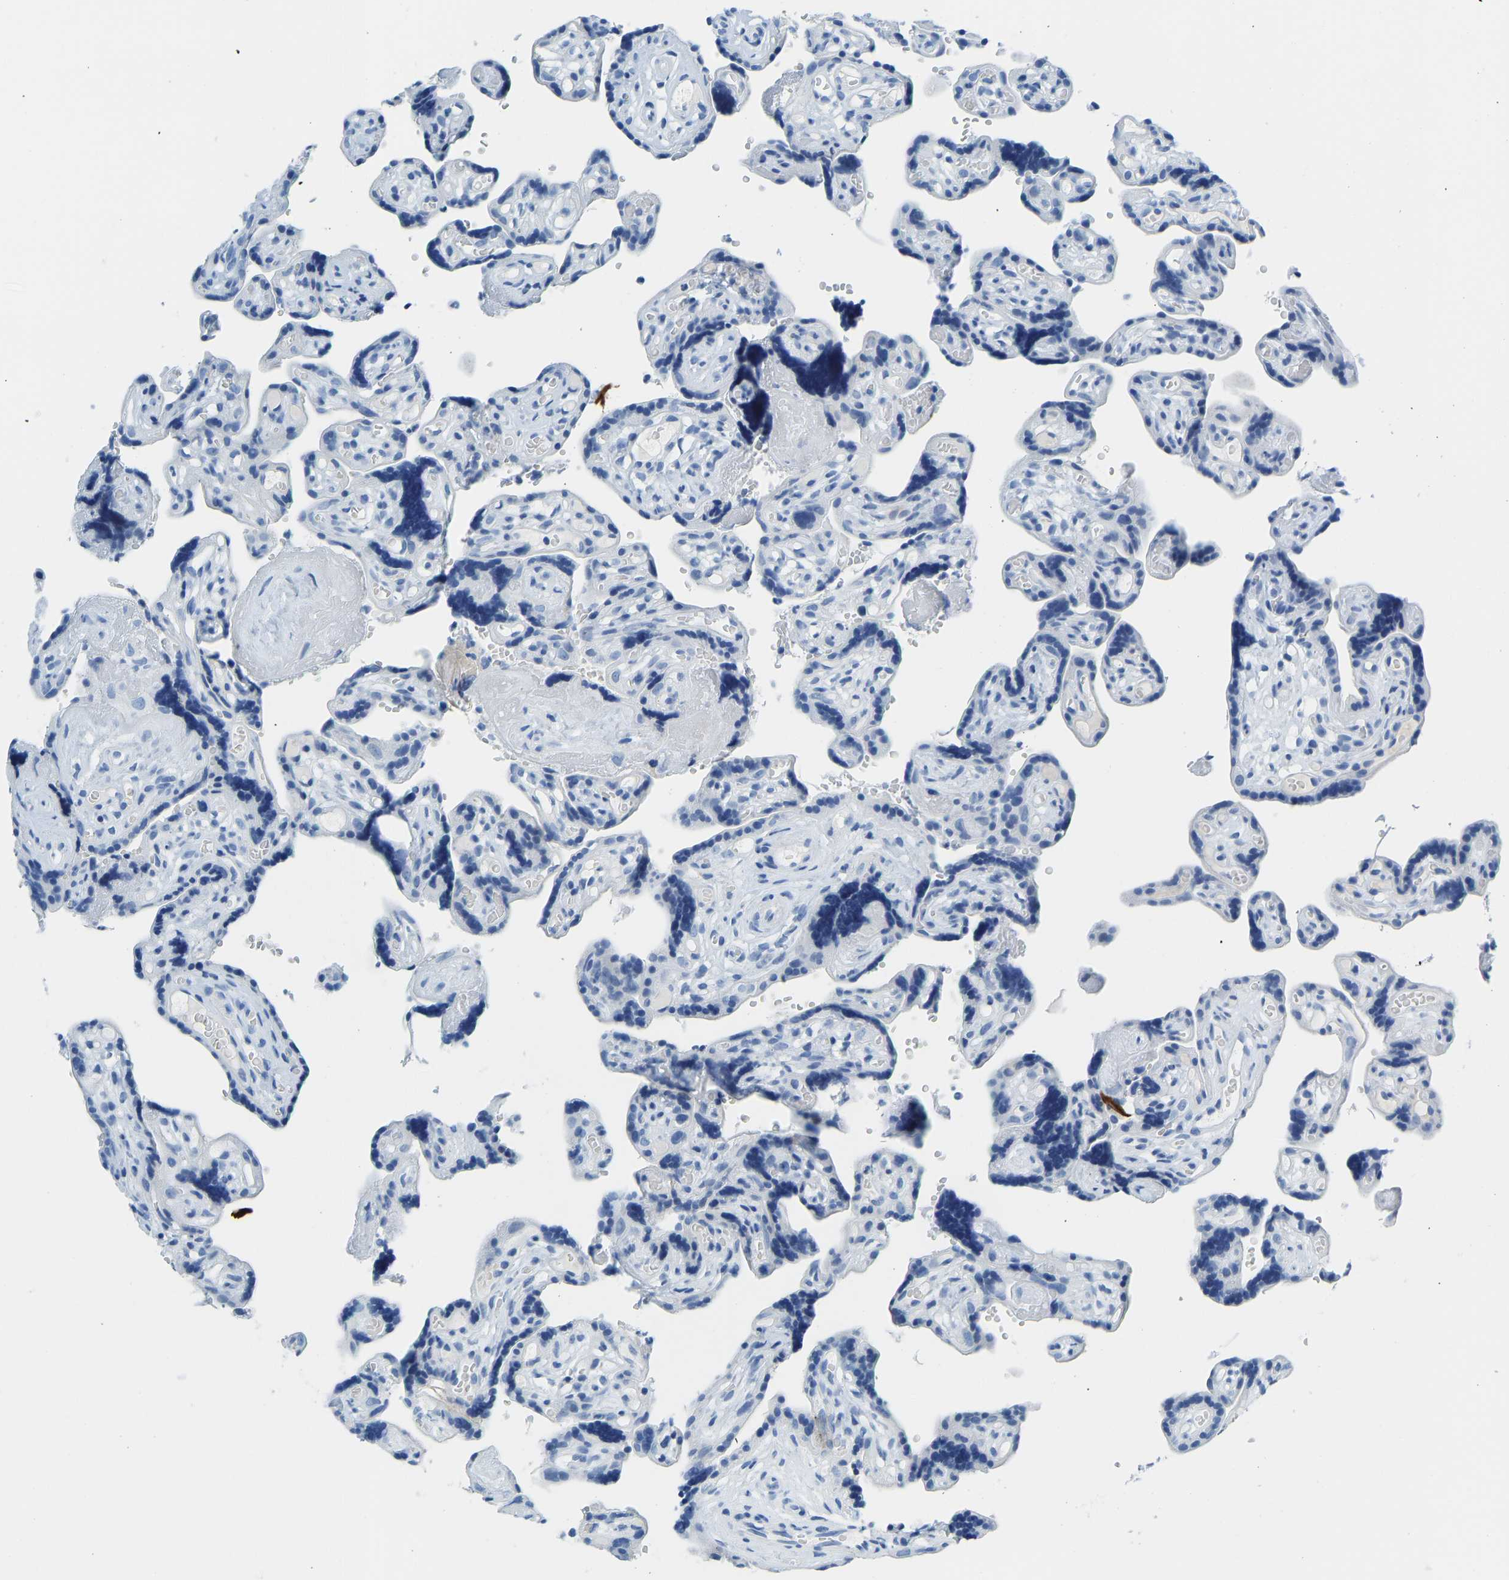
{"staining": {"intensity": "negative", "quantity": "none", "location": "none"}, "tissue": "placenta", "cell_type": "Decidual cells", "image_type": "normal", "snomed": [{"axis": "morphology", "description": "Normal tissue, NOS"}, {"axis": "topography", "description": "Placenta"}], "caption": "The micrograph exhibits no significant expression in decidual cells of placenta.", "gene": "SERPINB3", "patient": {"sex": "female", "age": 30}}